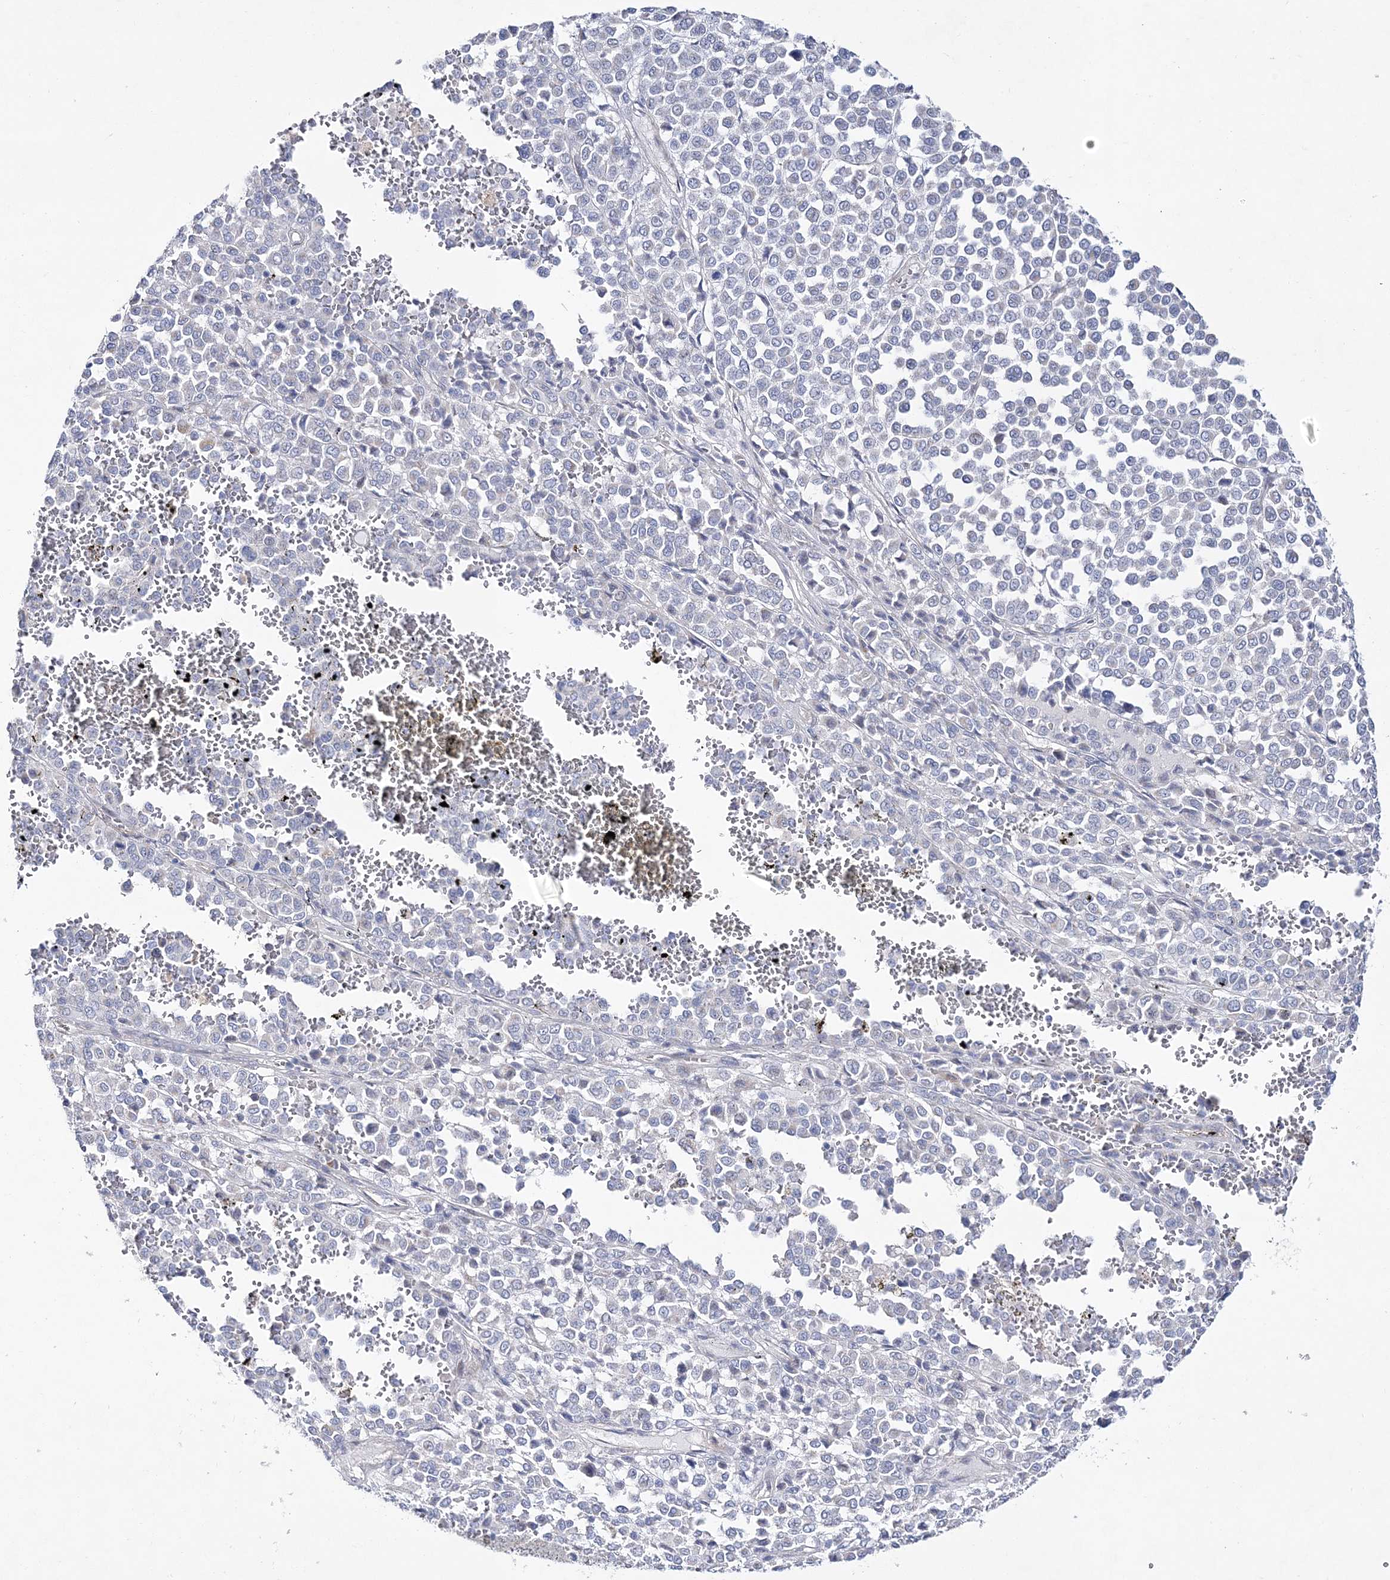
{"staining": {"intensity": "negative", "quantity": "none", "location": "none"}, "tissue": "melanoma", "cell_type": "Tumor cells", "image_type": "cancer", "snomed": [{"axis": "morphology", "description": "Malignant melanoma, Metastatic site"}, {"axis": "topography", "description": "Pancreas"}], "caption": "This is a photomicrograph of immunohistochemistry (IHC) staining of malignant melanoma (metastatic site), which shows no positivity in tumor cells.", "gene": "ANO1", "patient": {"sex": "female", "age": 30}}